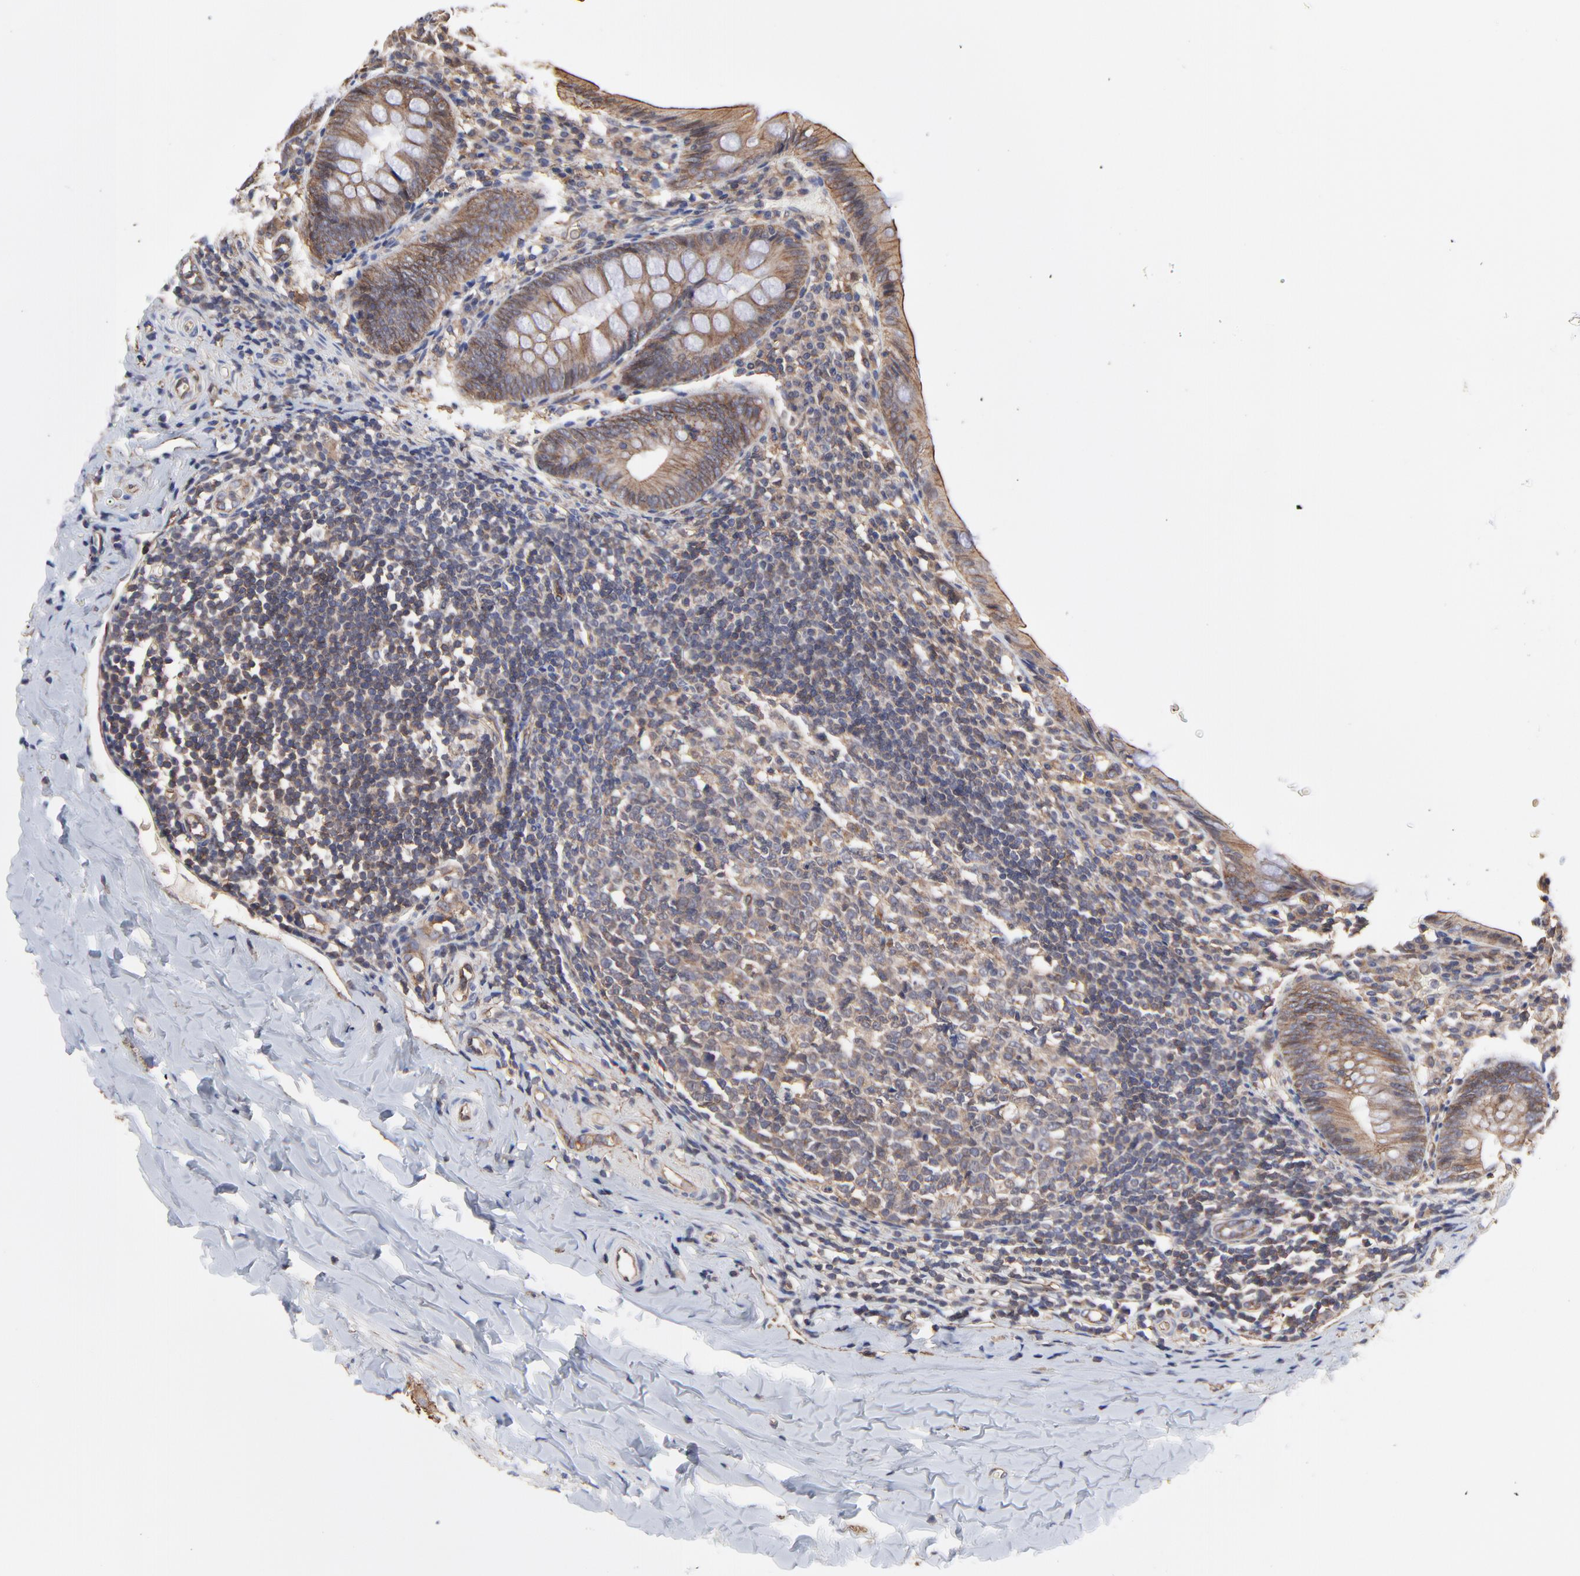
{"staining": {"intensity": "moderate", "quantity": ">75%", "location": "cytoplasmic/membranous"}, "tissue": "appendix", "cell_type": "Glandular cells", "image_type": "normal", "snomed": [{"axis": "morphology", "description": "Normal tissue, NOS"}, {"axis": "topography", "description": "Appendix"}], "caption": "The image reveals immunohistochemical staining of unremarkable appendix. There is moderate cytoplasmic/membranous positivity is seen in approximately >75% of glandular cells. Using DAB (3,3'-diaminobenzidine) (brown) and hematoxylin (blue) stains, captured at high magnification using brightfield microscopy.", "gene": "ARMT1", "patient": {"sex": "female", "age": 17}}